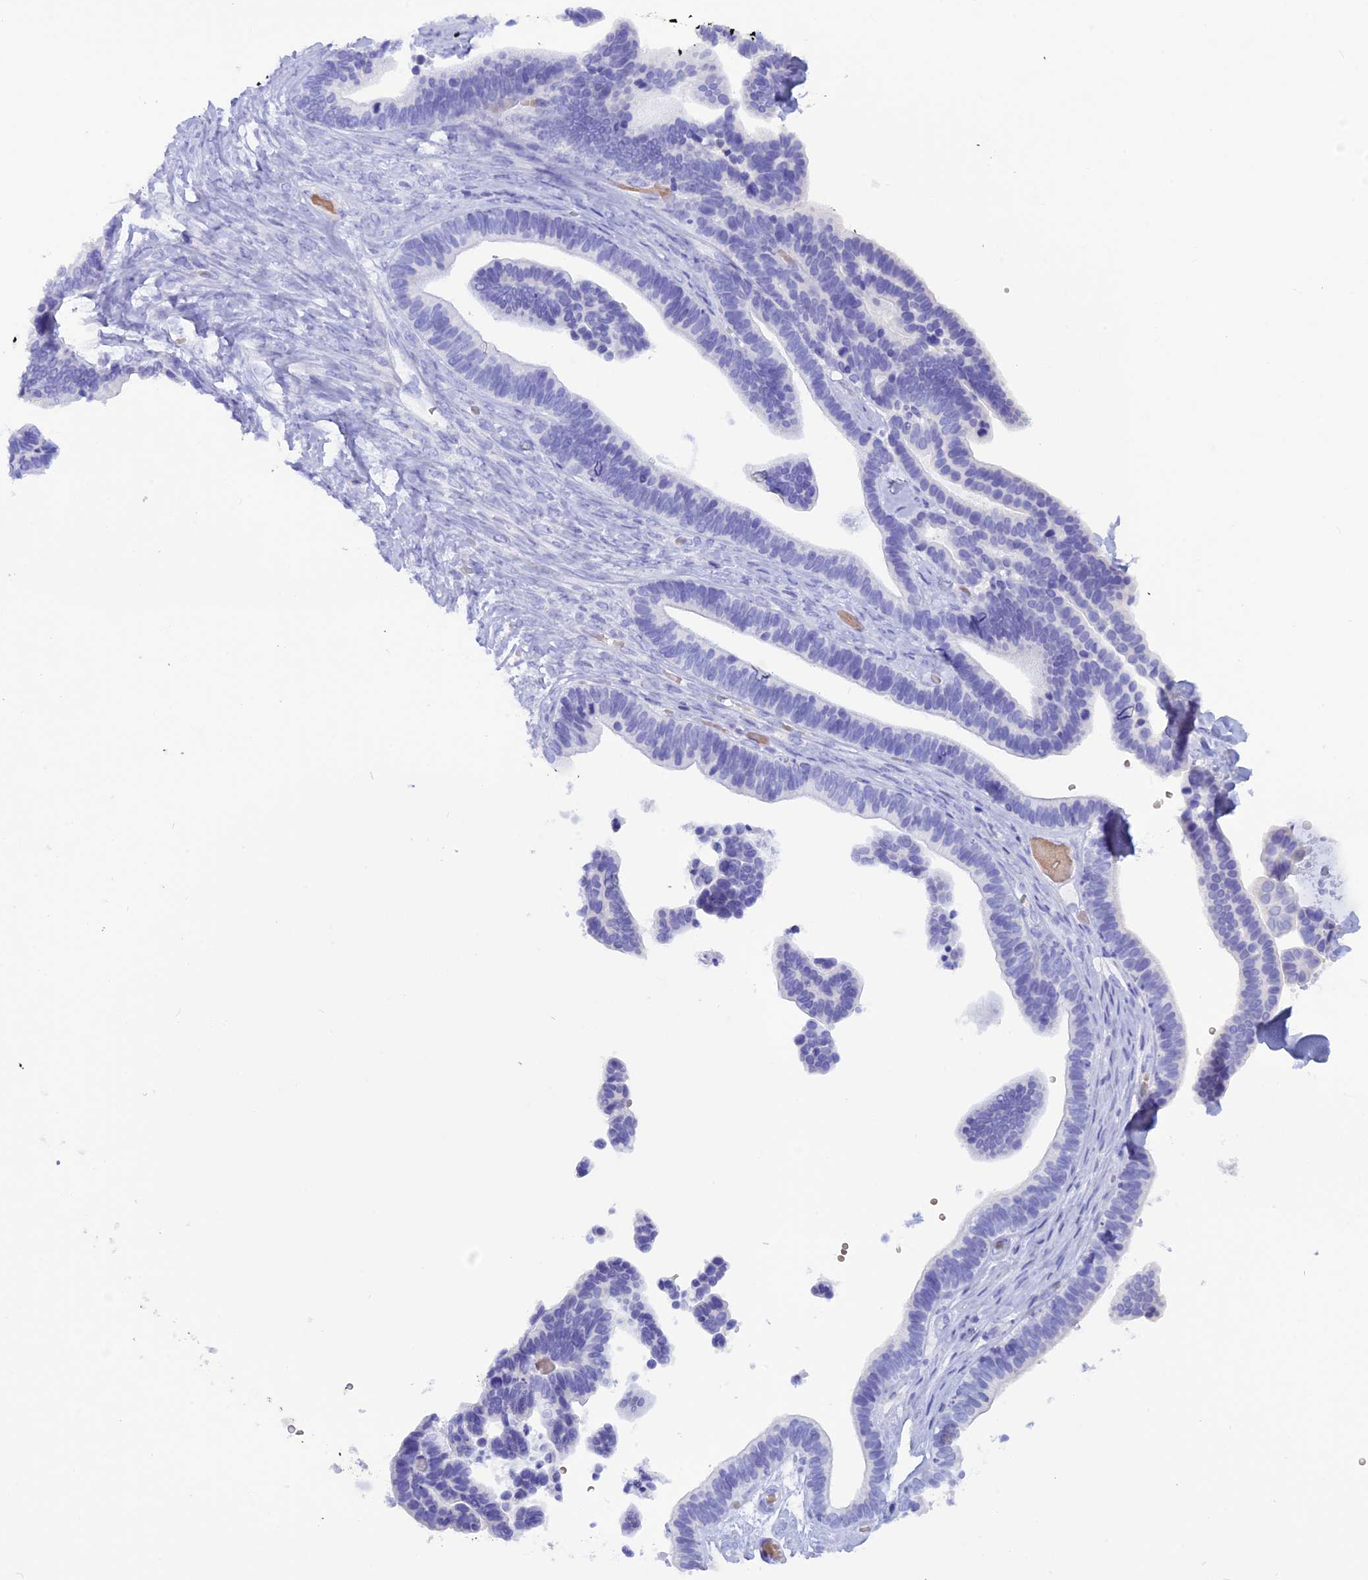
{"staining": {"intensity": "negative", "quantity": "none", "location": "none"}, "tissue": "ovarian cancer", "cell_type": "Tumor cells", "image_type": "cancer", "snomed": [{"axis": "morphology", "description": "Cystadenocarcinoma, serous, NOS"}, {"axis": "topography", "description": "Ovary"}], "caption": "A high-resolution histopathology image shows immunohistochemistry staining of serous cystadenocarcinoma (ovarian), which reveals no significant positivity in tumor cells.", "gene": "GLYATL1", "patient": {"sex": "female", "age": 56}}